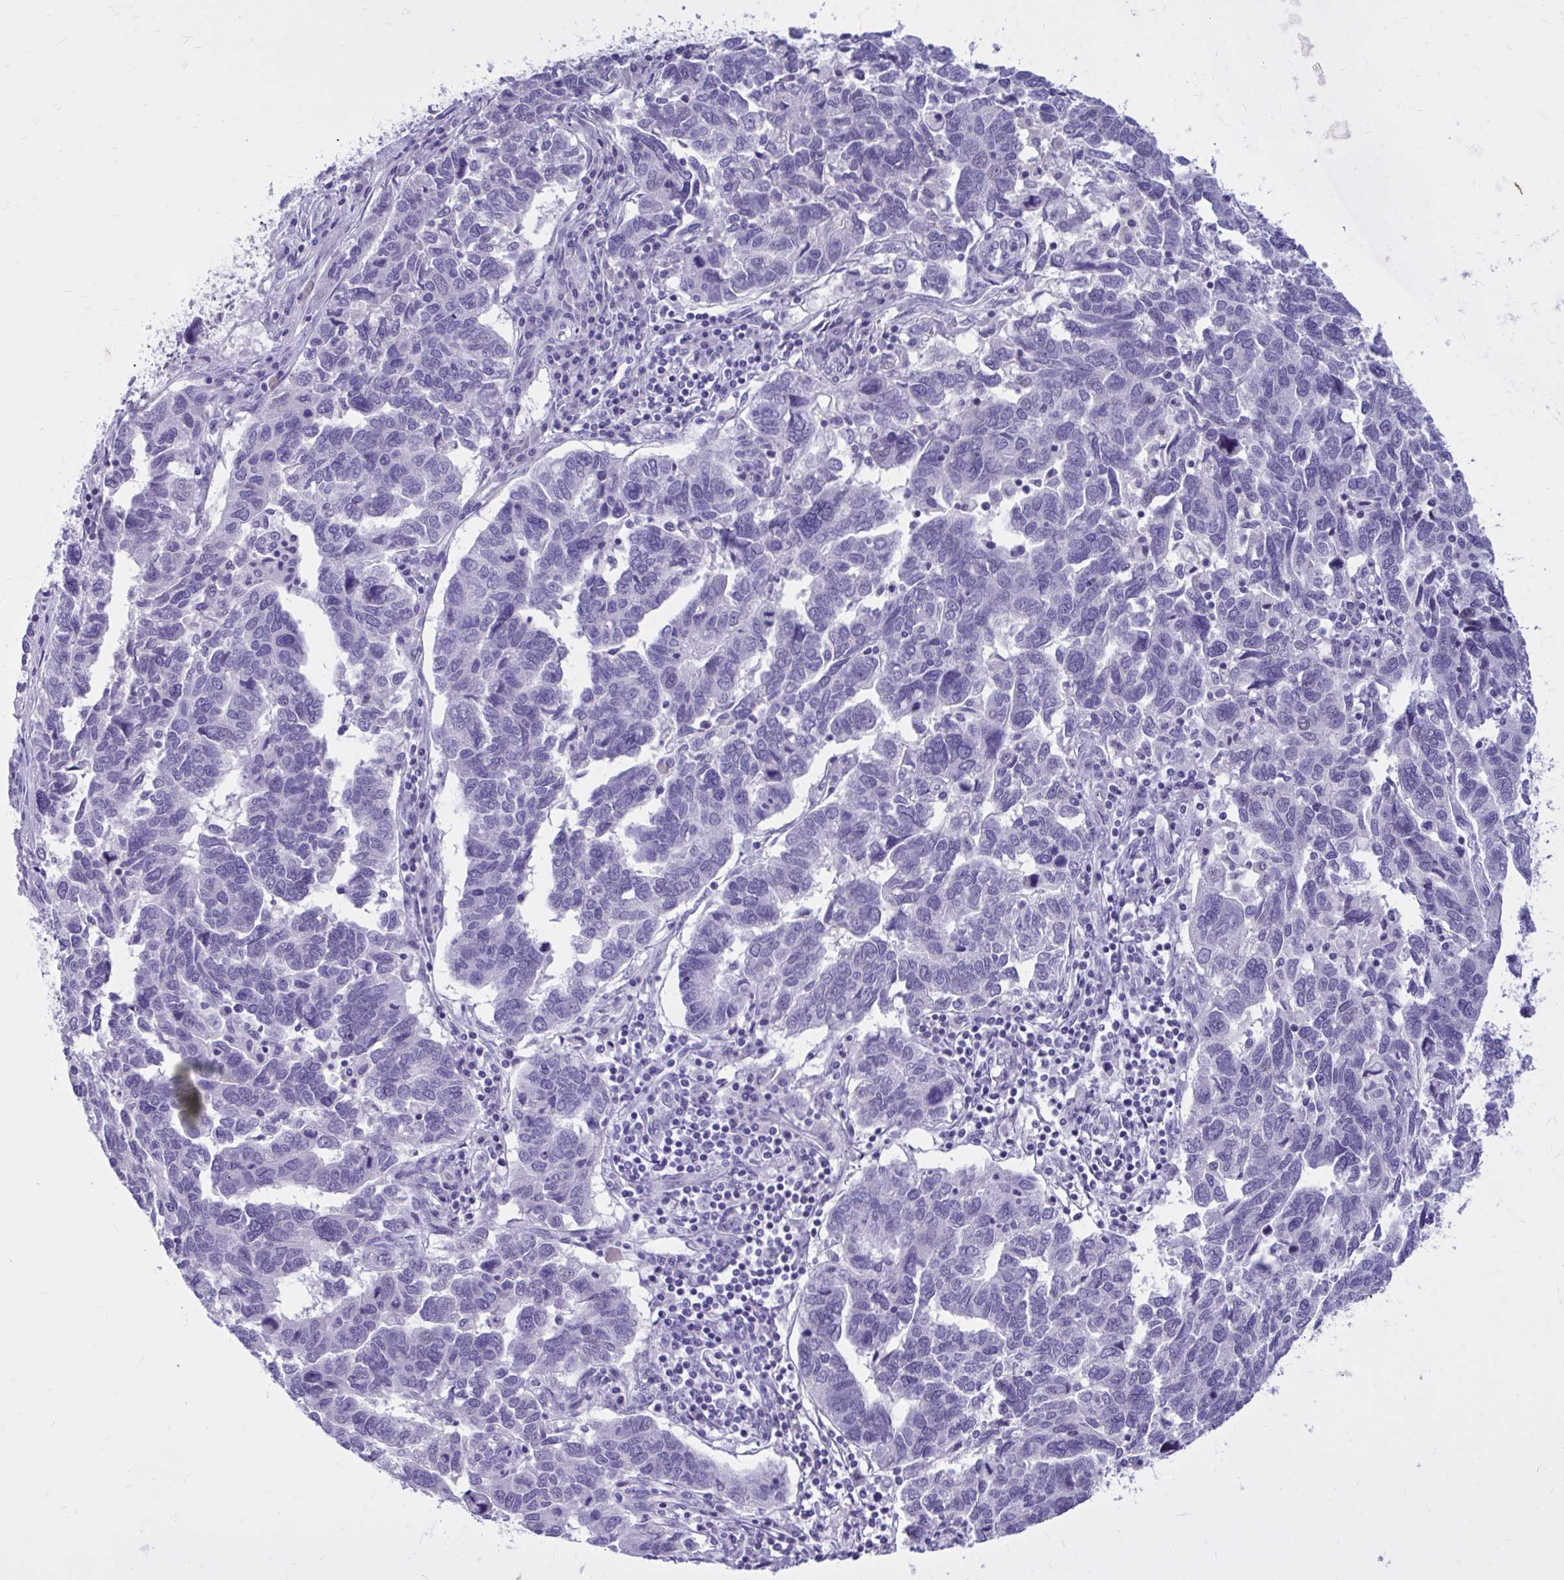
{"staining": {"intensity": "negative", "quantity": "none", "location": "none"}, "tissue": "ovarian cancer", "cell_type": "Tumor cells", "image_type": "cancer", "snomed": [{"axis": "morphology", "description": "Cystadenocarcinoma, serous, NOS"}, {"axis": "topography", "description": "Ovary"}], "caption": "This histopathology image is of serous cystadenocarcinoma (ovarian) stained with immunohistochemistry to label a protein in brown with the nuclei are counter-stained blue. There is no expression in tumor cells. (DAB (3,3'-diaminobenzidine) immunohistochemistry with hematoxylin counter stain).", "gene": "ZBTB25", "patient": {"sex": "female", "age": 64}}